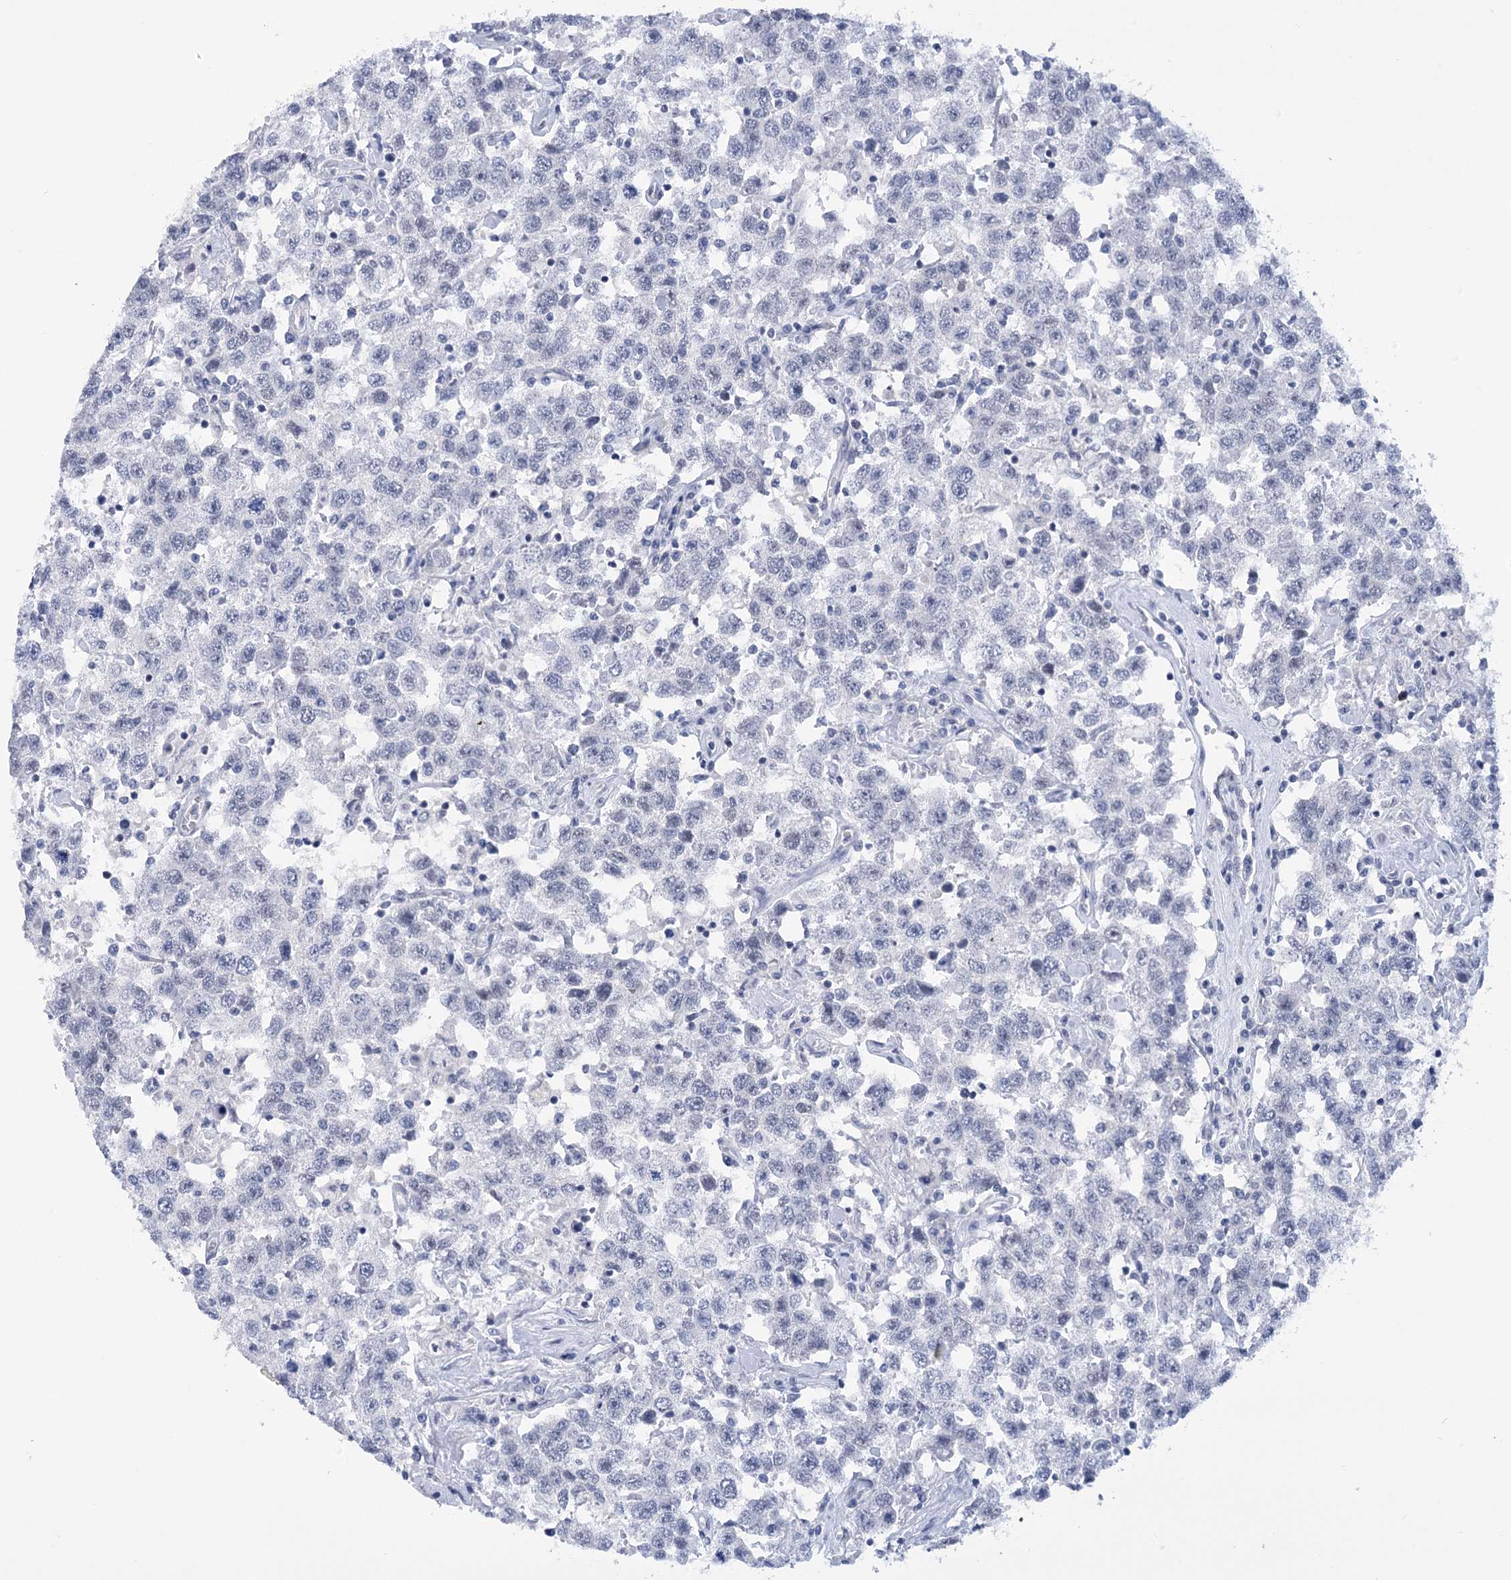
{"staining": {"intensity": "negative", "quantity": "none", "location": "none"}, "tissue": "testis cancer", "cell_type": "Tumor cells", "image_type": "cancer", "snomed": [{"axis": "morphology", "description": "Seminoma, NOS"}, {"axis": "topography", "description": "Testis"}], "caption": "An image of seminoma (testis) stained for a protein exhibits no brown staining in tumor cells. (Stains: DAB IHC with hematoxylin counter stain, Microscopy: brightfield microscopy at high magnification).", "gene": "HNRNPA0", "patient": {"sex": "male", "age": 41}}